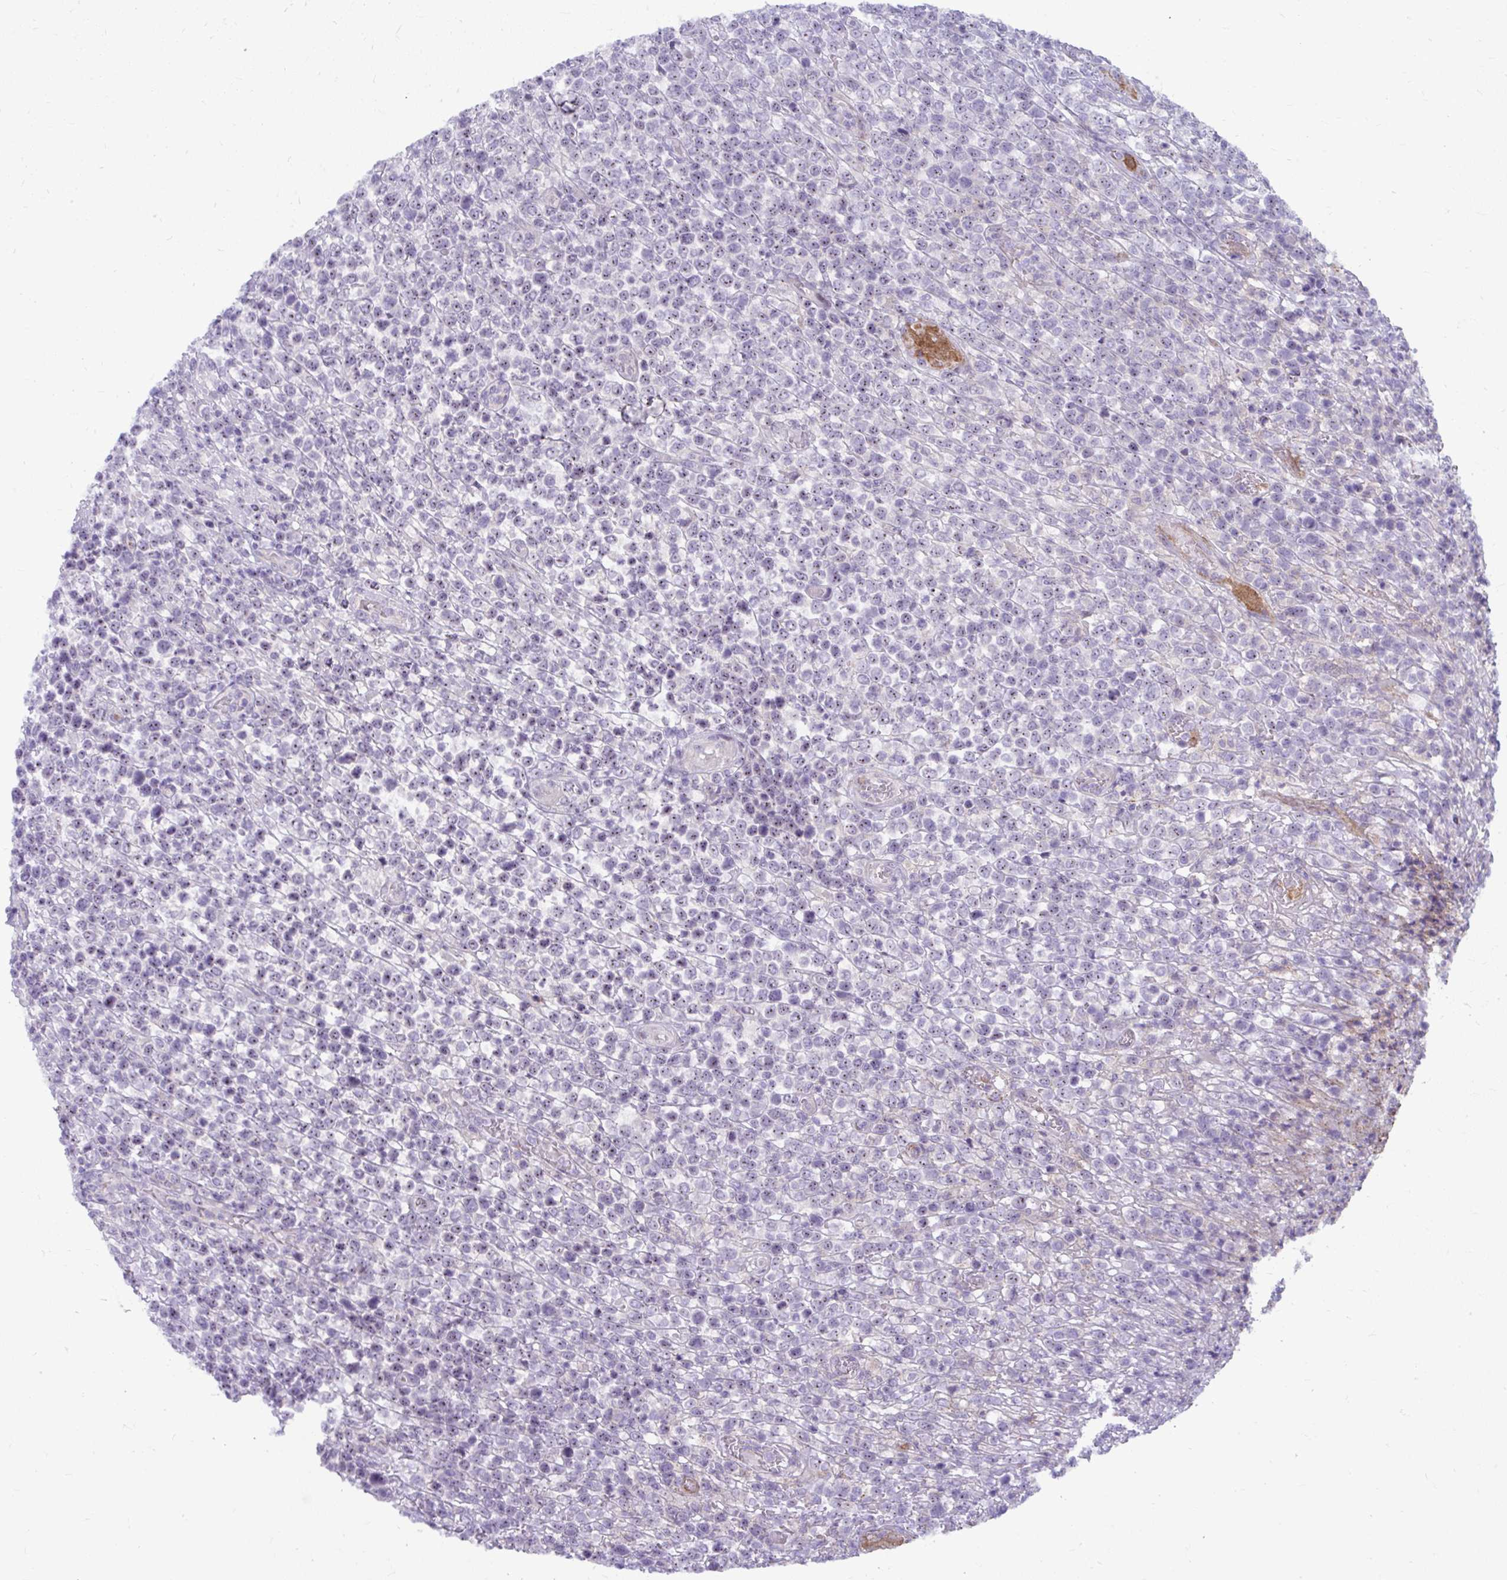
{"staining": {"intensity": "weak", "quantity": "<25%", "location": "nuclear"}, "tissue": "lymphoma", "cell_type": "Tumor cells", "image_type": "cancer", "snomed": [{"axis": "morphology", "description": "Malignant lymphoma, non-Hodgkin's type, High grade"}, {"axis": "topography", "description": "Soft tissue"}], "caption": "Tumor cells show no significant protein staining in high-grade malignant lymphoma, non-Hodgkin's type.", "gene": "MUS81", "patient": {"sex": "female", "age": 56}}